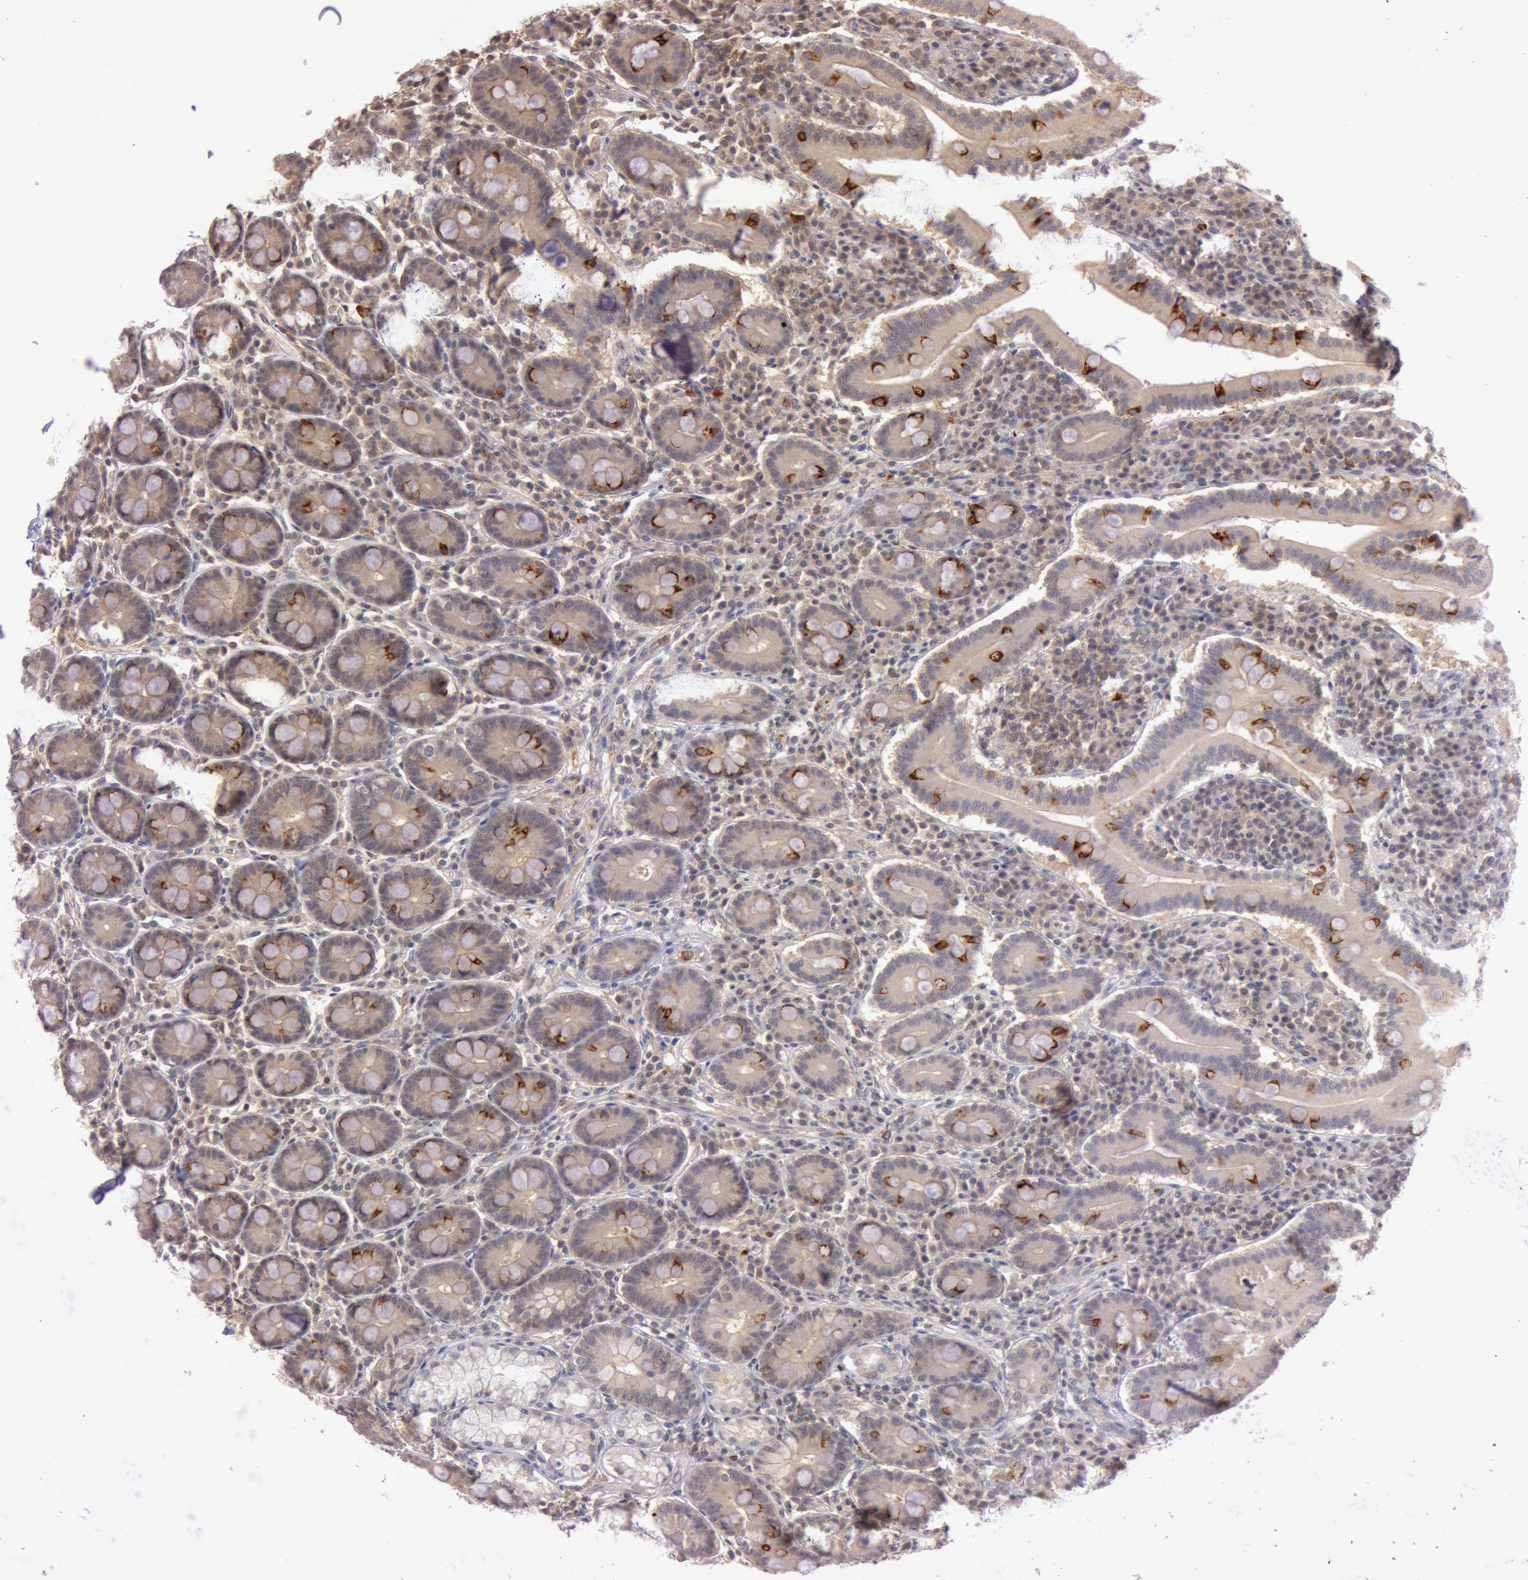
{"staining": {"intensity": "weak", "quantity": ">75%", "location": "cytoplasmic/membranous"}, "tissue": "duodenum", "cell_type": "Glandular cells", "image_type": "normal", "snomed": [{"axis": "morphology", "description": "Normal tissue, NOS"}, {"axis": "topography", "description": "Duodenum"}], "caption": "Brown immunohistochemical staining in benign duodenum demonstrates weak cytoplasmic/membranous positivity in approximately >75% of glandular cells. (IHC, brightfield microscopy, high magnification).", "gene": "ATG2B", "patient": {"sex": "male", "age": 50}}